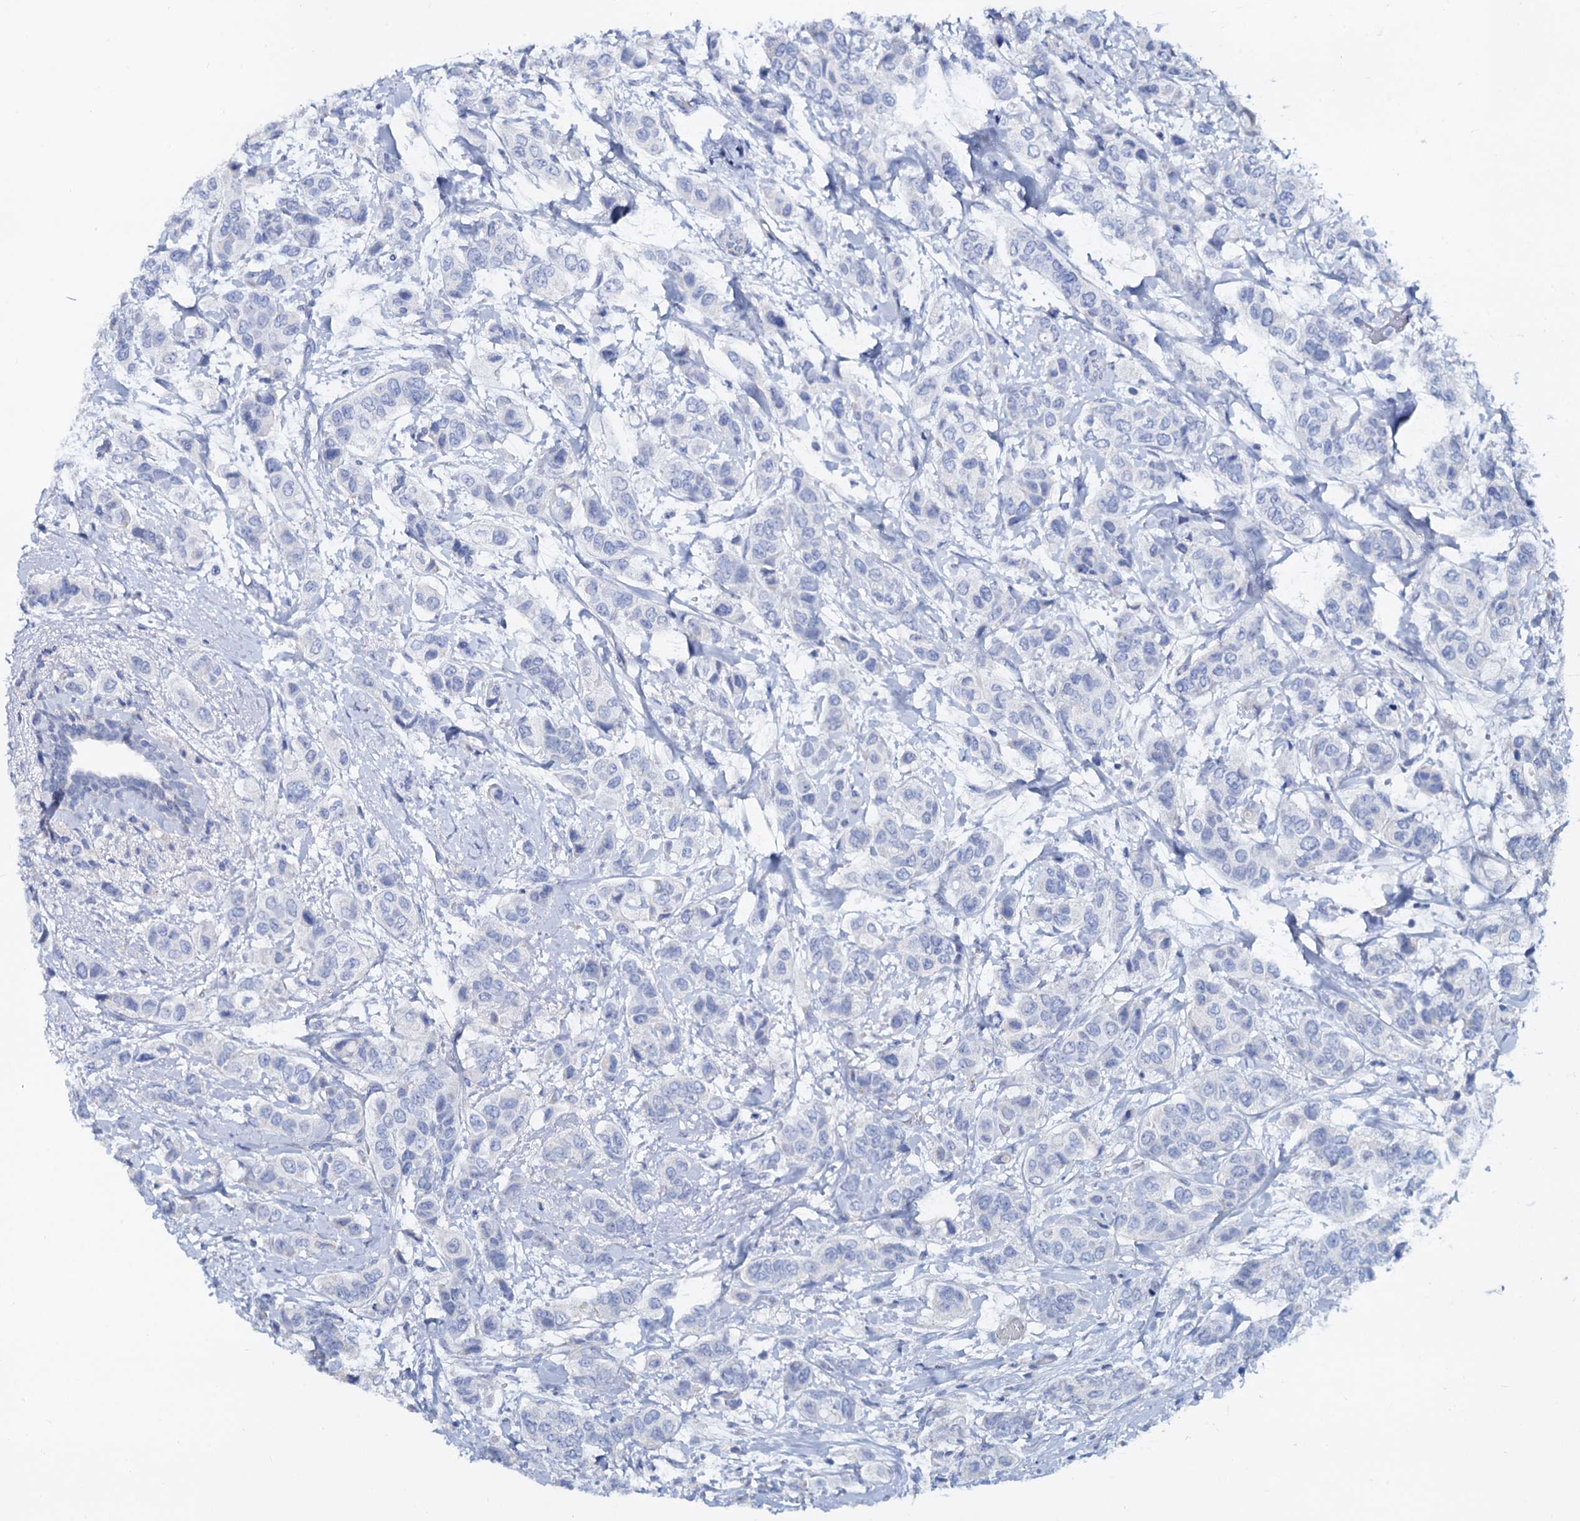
{"staining": {"intensity": "negative", "quantity": "none", "location": "none"}, "tissue": "breast cancer", "cell_type": "Tumor cells", "image_type": "cancer", "snomed": [{"axis": "morphology", "description": "Lobular carcinoma"}, {"axis": "topography", "description": "Breast"}], "caption": "IHC histopathology image of human breast cancer stained for a protein (brown), which reveals no positivity in tumor cells. (Stains: DAB (3,3'-diaminobenzidine) IHC with hematoxylin counter stain, Microscopy: brightfield microscopy at high magnification).", "gene": "RBP3", "patient": {"sex": "female", "age": 51}}